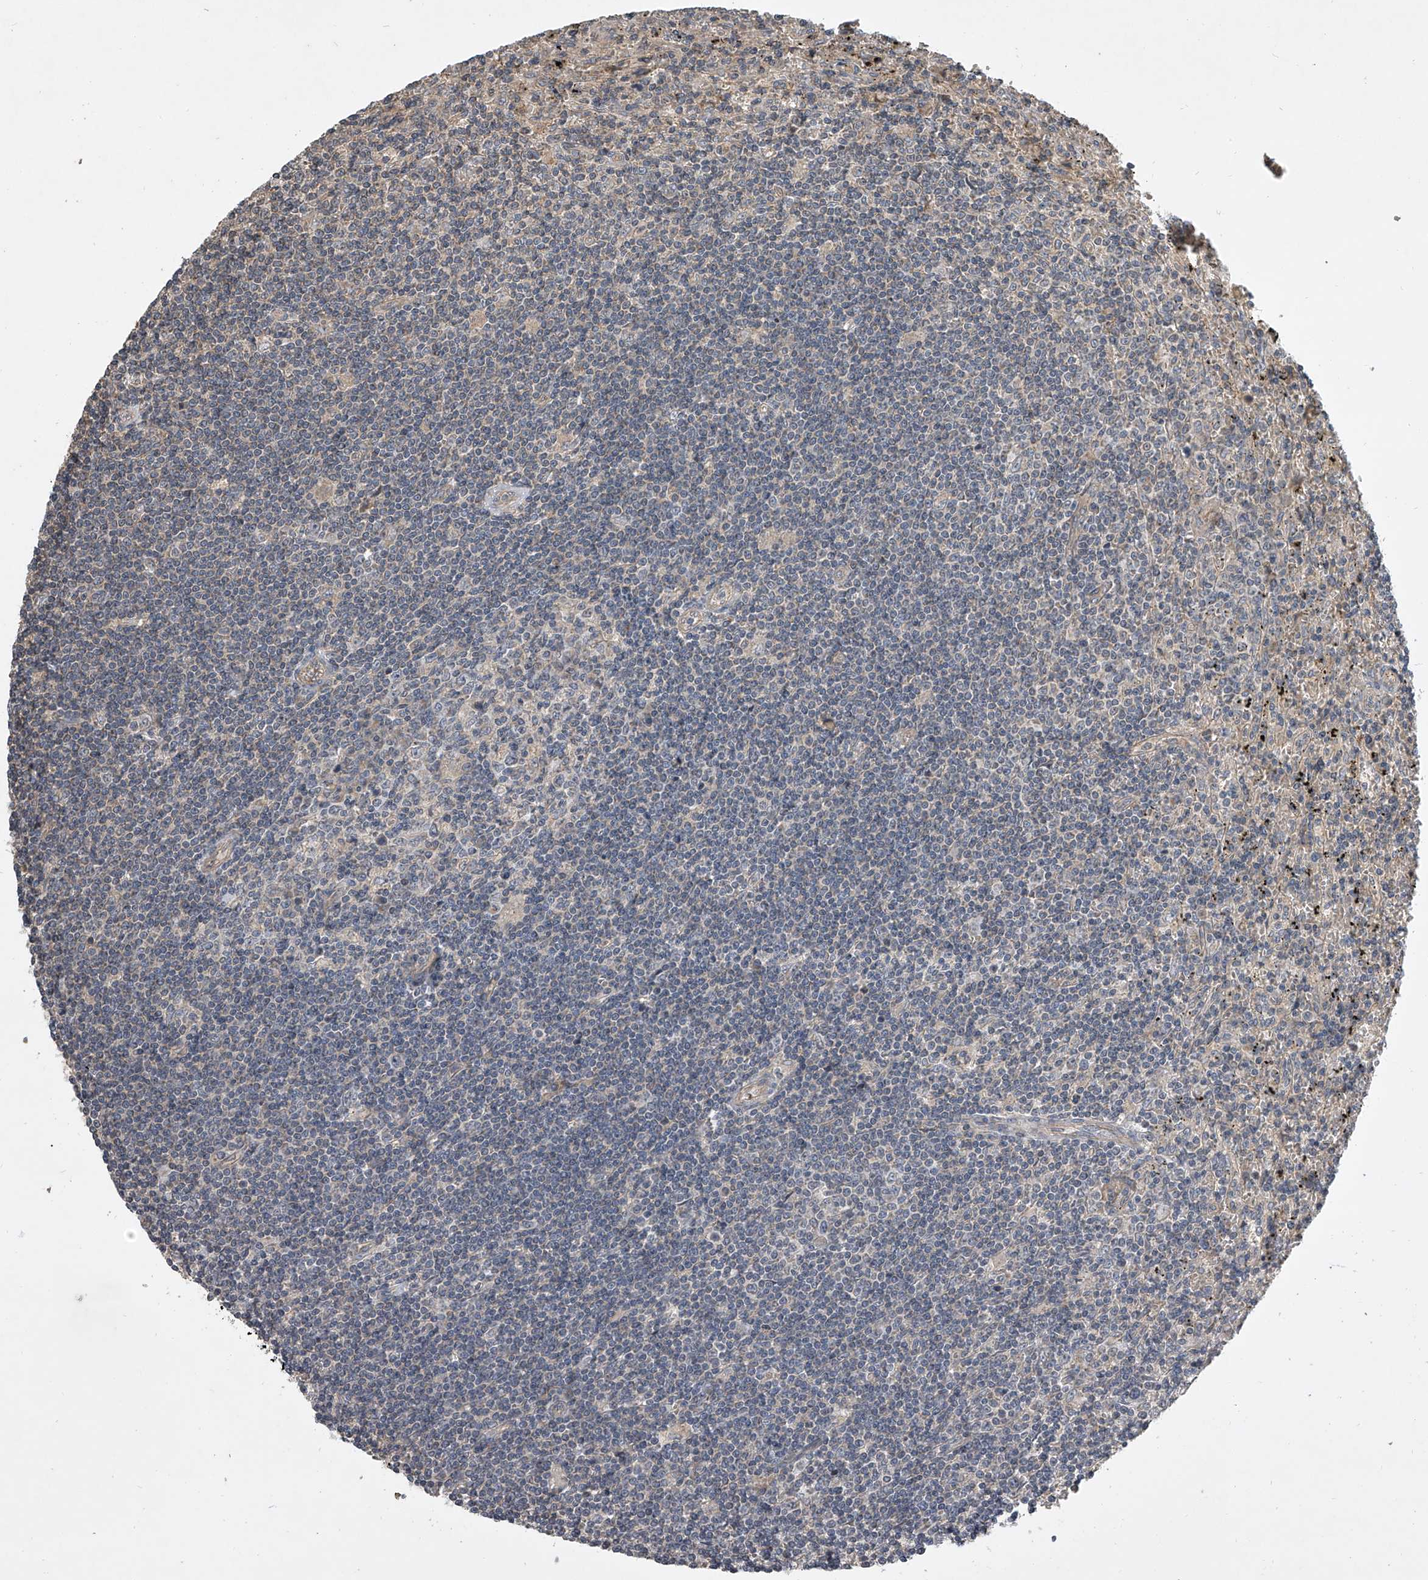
{"staining": {"intensity": "negative", "quantity": "none", "location": "none"}, "tissue": "lymphoma", "cell_type": "Tumor cells", "image_type": "cancer", "snomed": [{"axis": "morphology", "description": "Malignant lymphoma, non-Hodgkin's type, Low grade"}, {"axis": "topography", "description": "Spleen"}], "caption": "Lymphoma stained for a protein using immunohistochemistry shows no expression tumor cells.", "gene": "NFS1", "patient": {"sex": "male", "age": 76}}